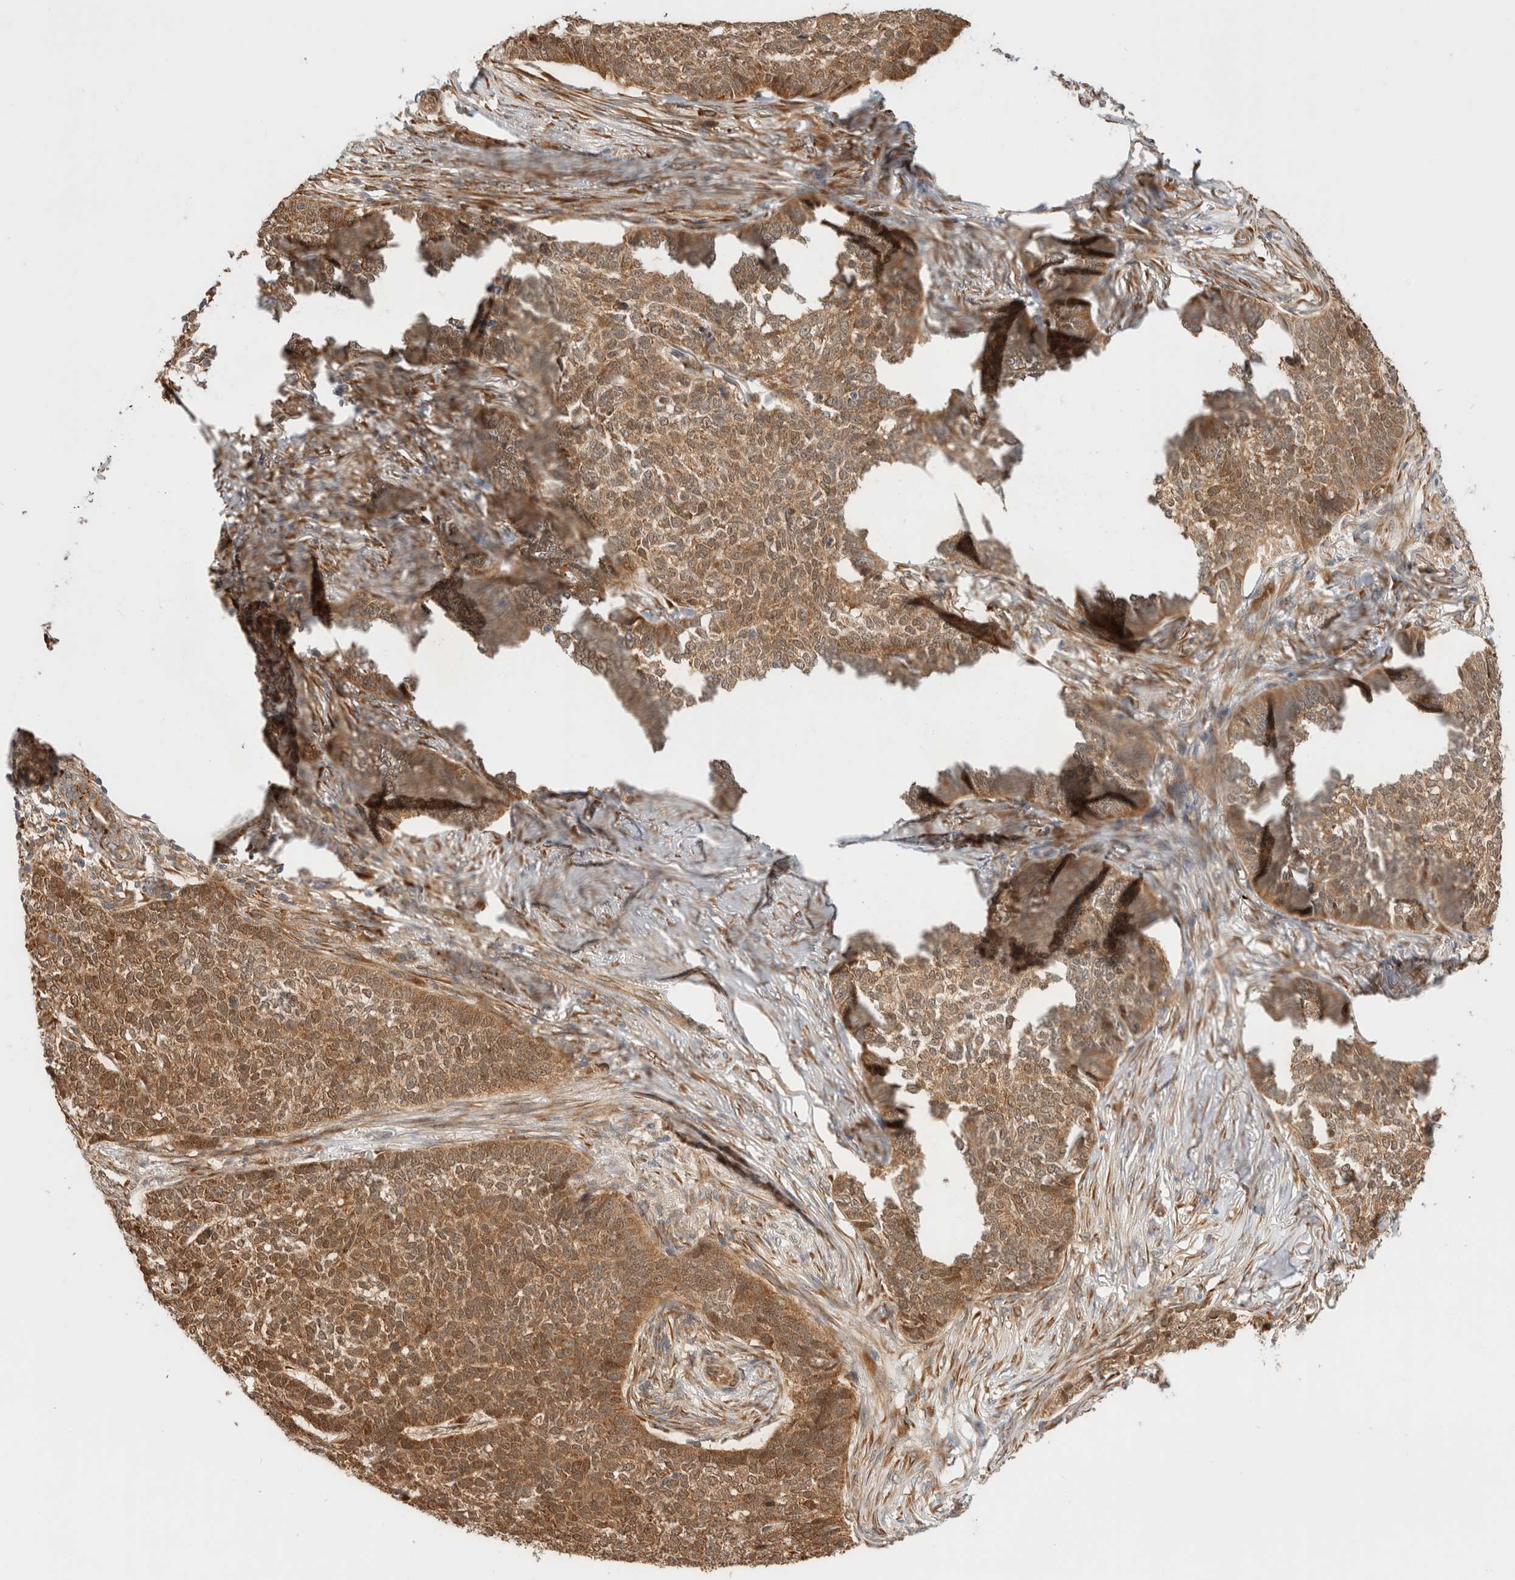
{"staining": {"intensity": "moderate", "quantity": ">75%", "location": "cytoplasmic/membranous"}, "tissue": "skin cancer", "cell_type": "Tumor cells", "image_type": "cancer", "snomed": [{"axis": "morphology", "description": "Basal cell carcinoma"}, {"axis": "topography", "description": "Skin"}], "caption": "Tumor cells show moderate cytoplasmic/membranous expression in approximately >75% of cells in skin cancer.", "gene": "ACTL9", "patient": {"sex": "male", "age": 85}}